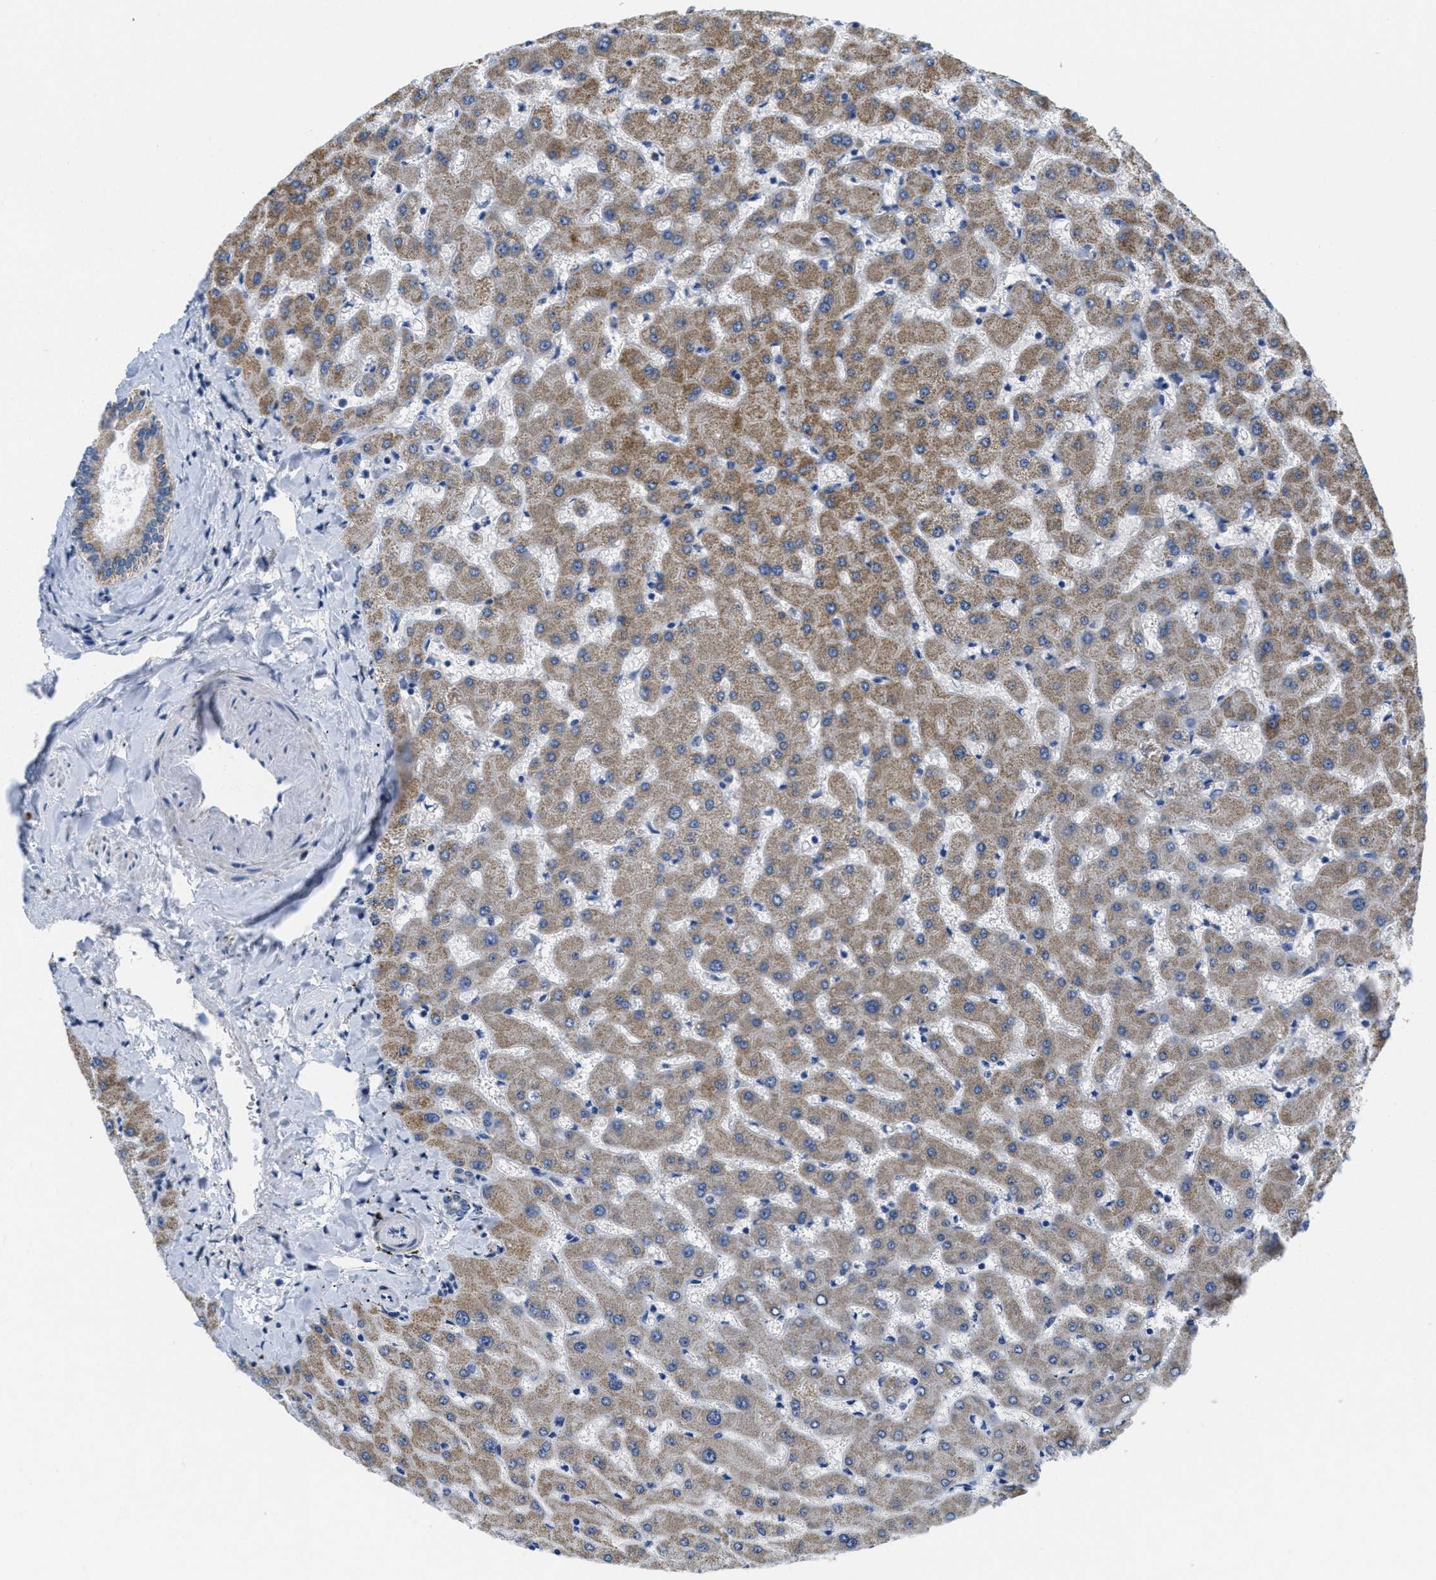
{"staining": {"intensity": "weak", "quantity": "<25%", "location": "cytoplasmic/membranous"}, "tissue": "liver", "cell_type": "Cholangiocytes", "image_type": "normal", "snomed": [{"axis": "morphology", "description": "Normal tissue, NOS"}, {"axis": "topography", "description": "Liver"}], "caption": "Immunohistochemistry of benign liver demonstrates no expression in cholangiocytes.", "gene": "KCNJ5", "patient": {"sex": "female", "age": 63}}